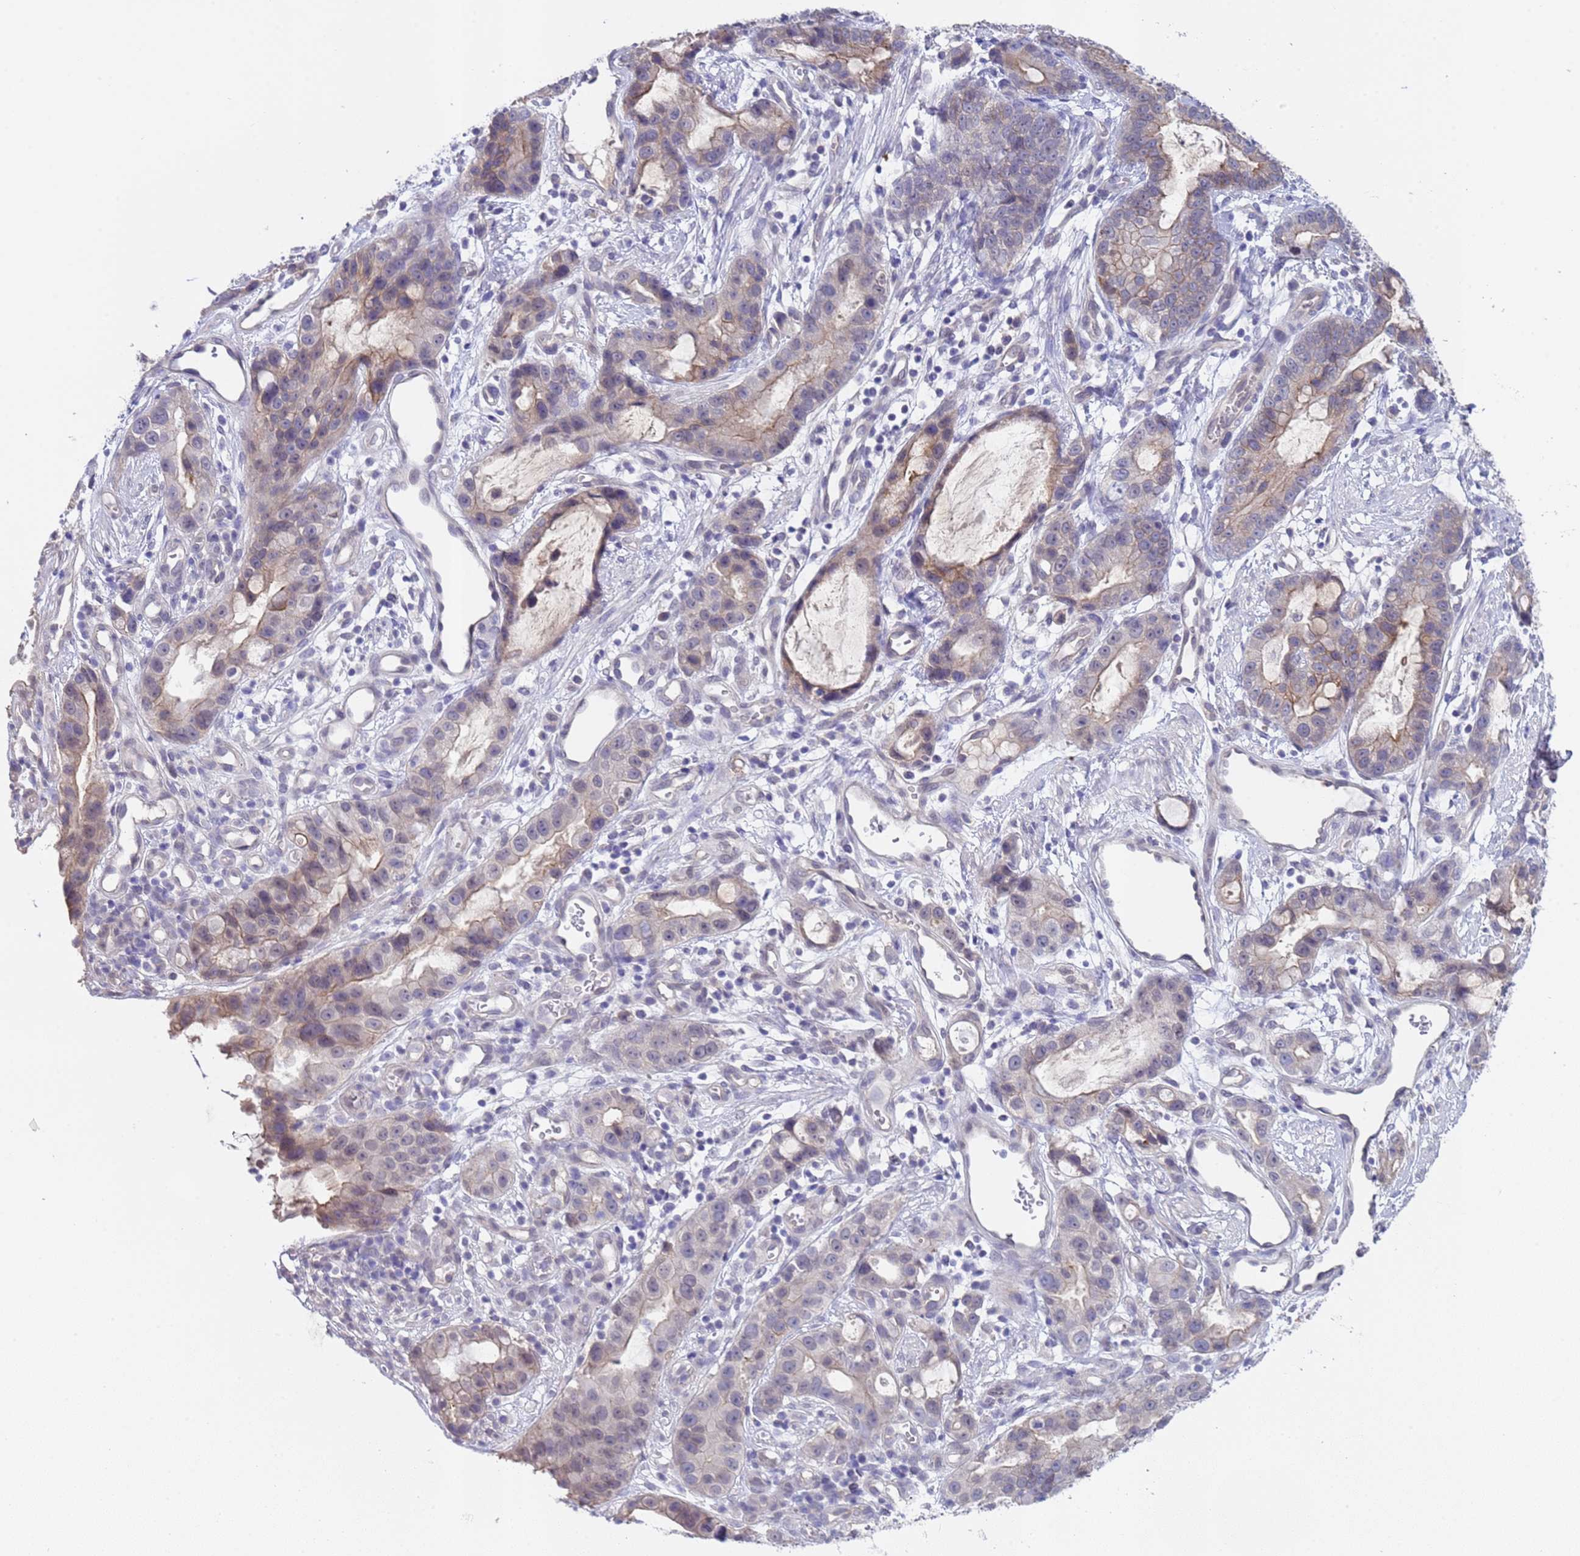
{"staining": {"intensity": "moderate", "quantity": "25%-75%", "location": "cytoplasmic/membranous"}, "tissue": "stomach cancer", "cell_type": "Tumor cells", "image_type": "cancer", "snomed": [{"axis": "morphology", "description": "Adenocarcinoma, NOS"}, {"axis": "topography", "description": "Stomach"}], "caption": "Protein positivity by IHC displays moderate cytoplasmic/membranous expression in about 25%-75% of tumor cells in stomach adenocarcinoma.", "gene": "TRMT10A", "patient": {"sex": "male", "age": 55}}